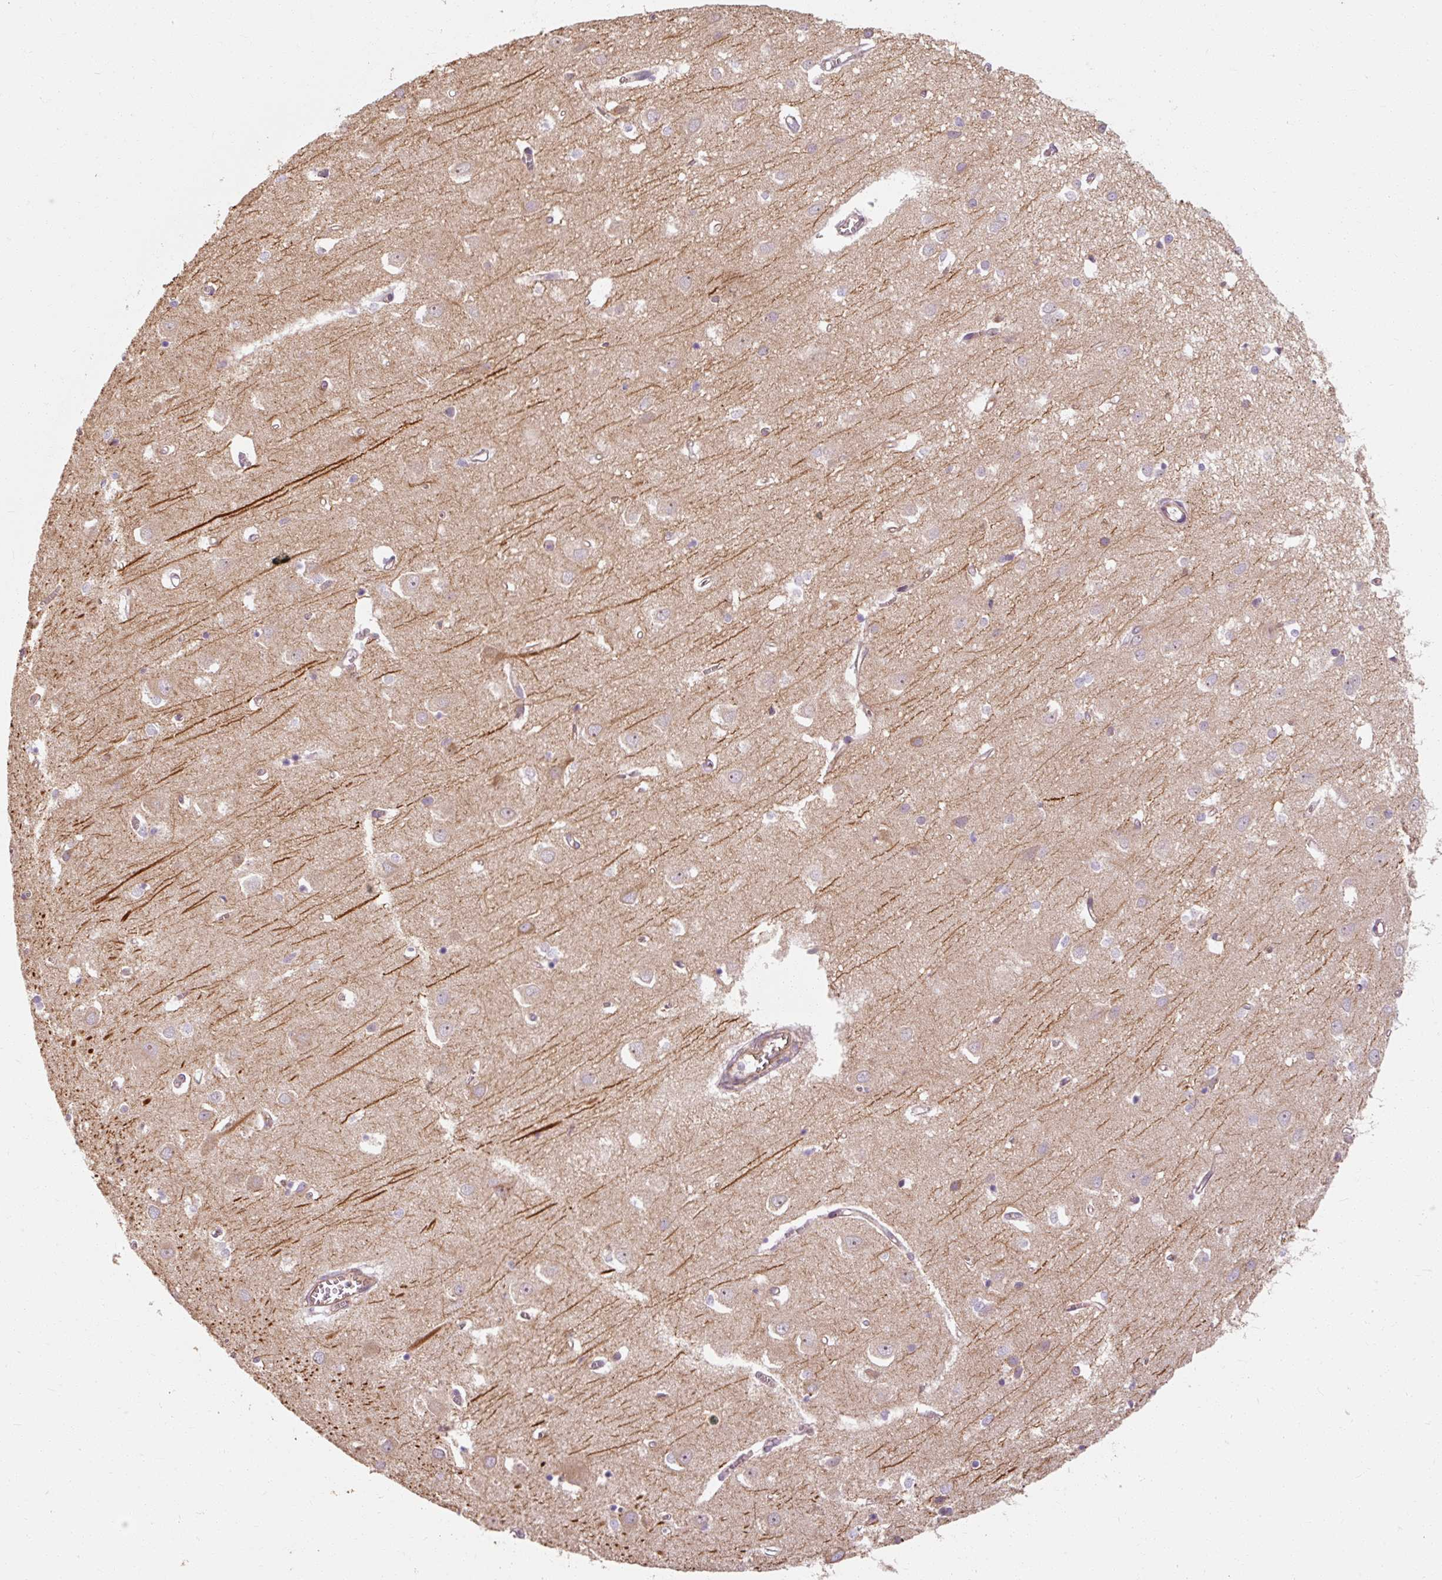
{"staining": {"intensity": "moderate", "quantity": ">75%", "location": "cytoplasmic/membranous"}, "tissue": "cerebral cortex", "cell_type": "Endothelial cells", "image_type": "normal", "snomed": [{"axis": "morphology", "description": "Normal tissue, NOS"}, {"axis": "topography", "description": "Cerebral cortex"}], "caption": "Unremarkable cerebral cortex reveals moderate cytoplasmic/membranous positivity in approximately >75% of endothelial cells, visualized by immunohistochemistry.", "gene": "TBC1D4", "patient": {"sex": "male", "age": 70}}